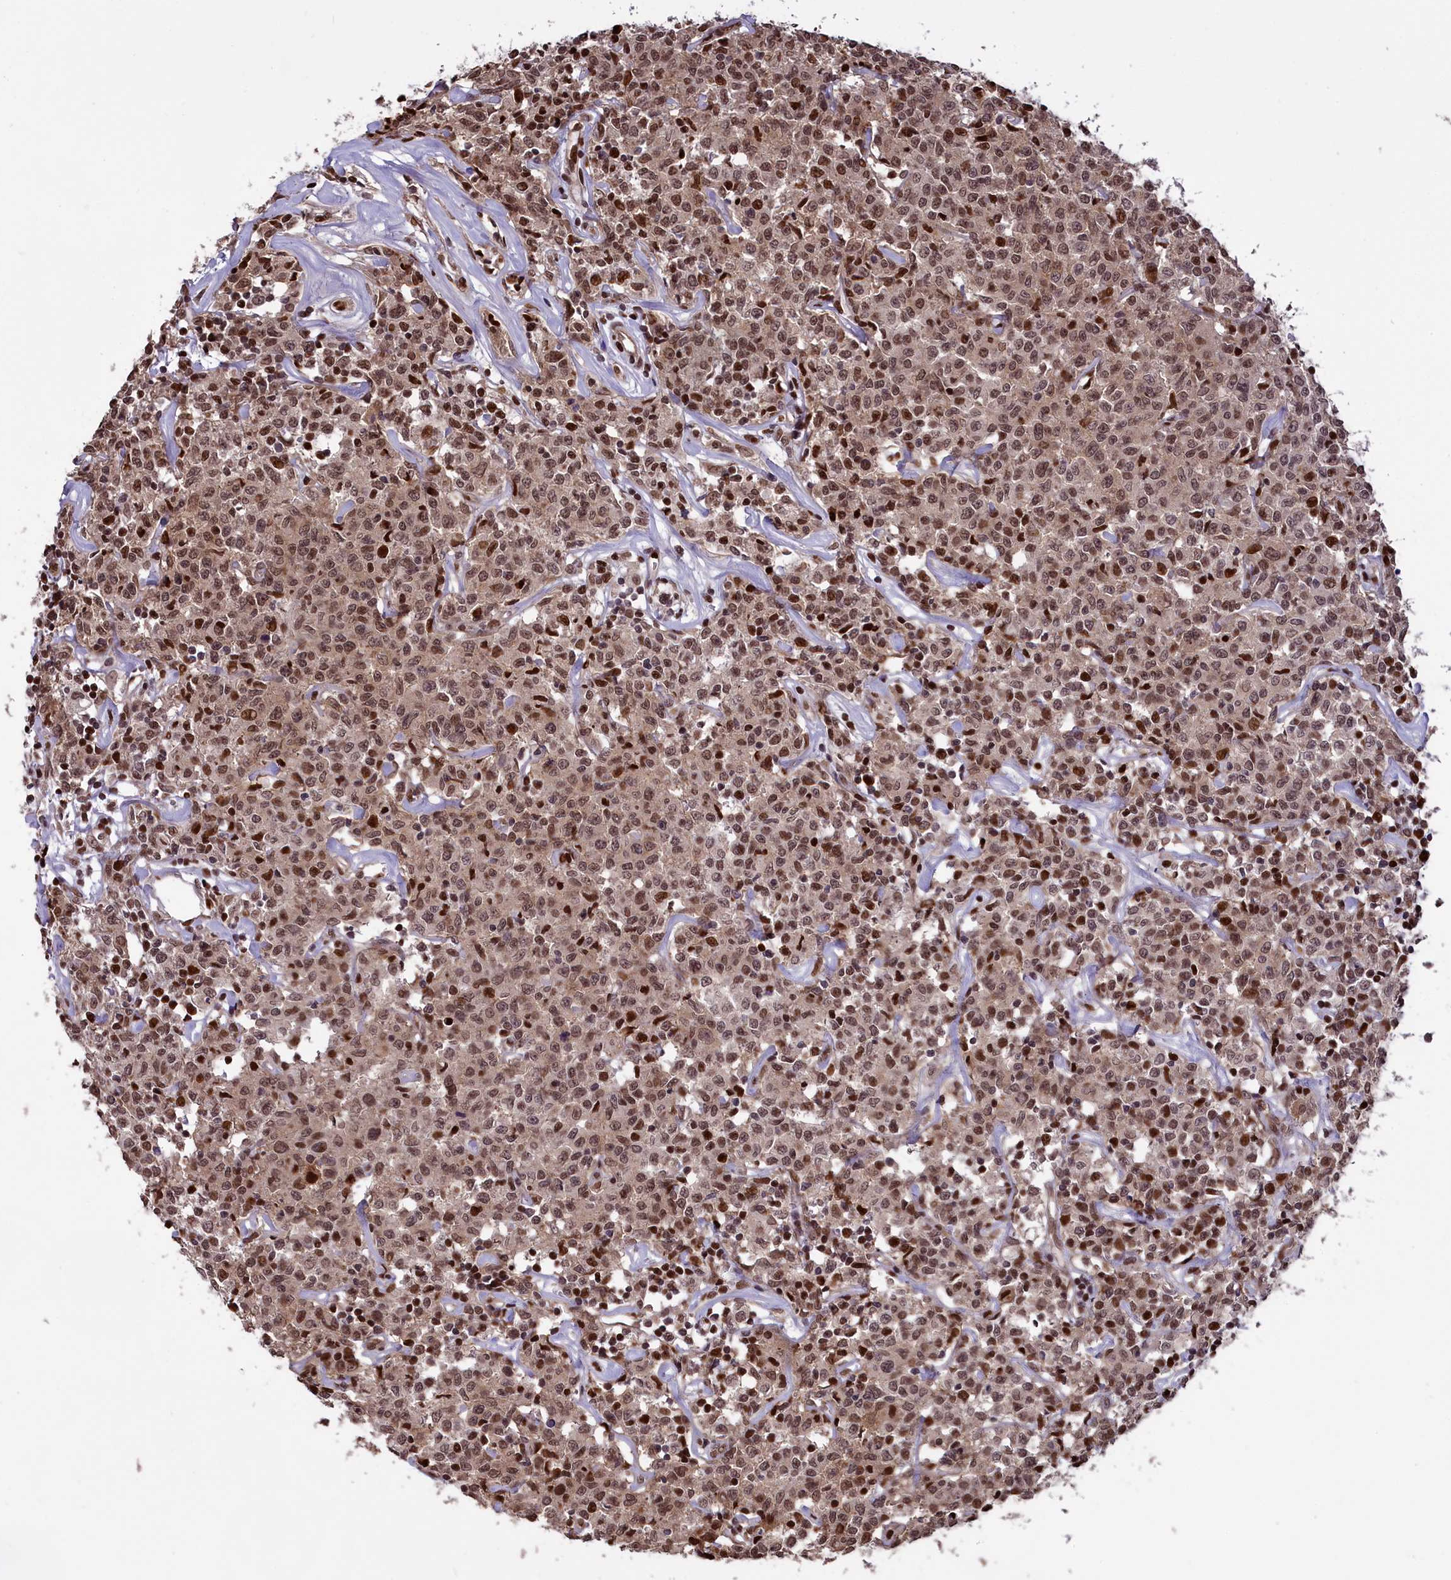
{"staining": {"intensity": "moderate", "quantity": ">75%", "location": "nuclear"}, "tissue": "lymphoma", "cell_type": "Tumor cells", "image_type": "cancer", "snomed": [{"axis": "morphology", "description": "Malignant lymphoma, non-Hodgkin's type, Low grade"}, {"axis": "topography", "description": "Small intestine"}], "caption": "Approximately >75% of tumor cells in human malignant lymphoma, non-Hodgkin's type (low-grade) demonstrate moderate nuclear protein staining as visualized by brown immunohistochemical staining.", "gene": "RELB", "patient": {"sex": "female", "age": 59}}